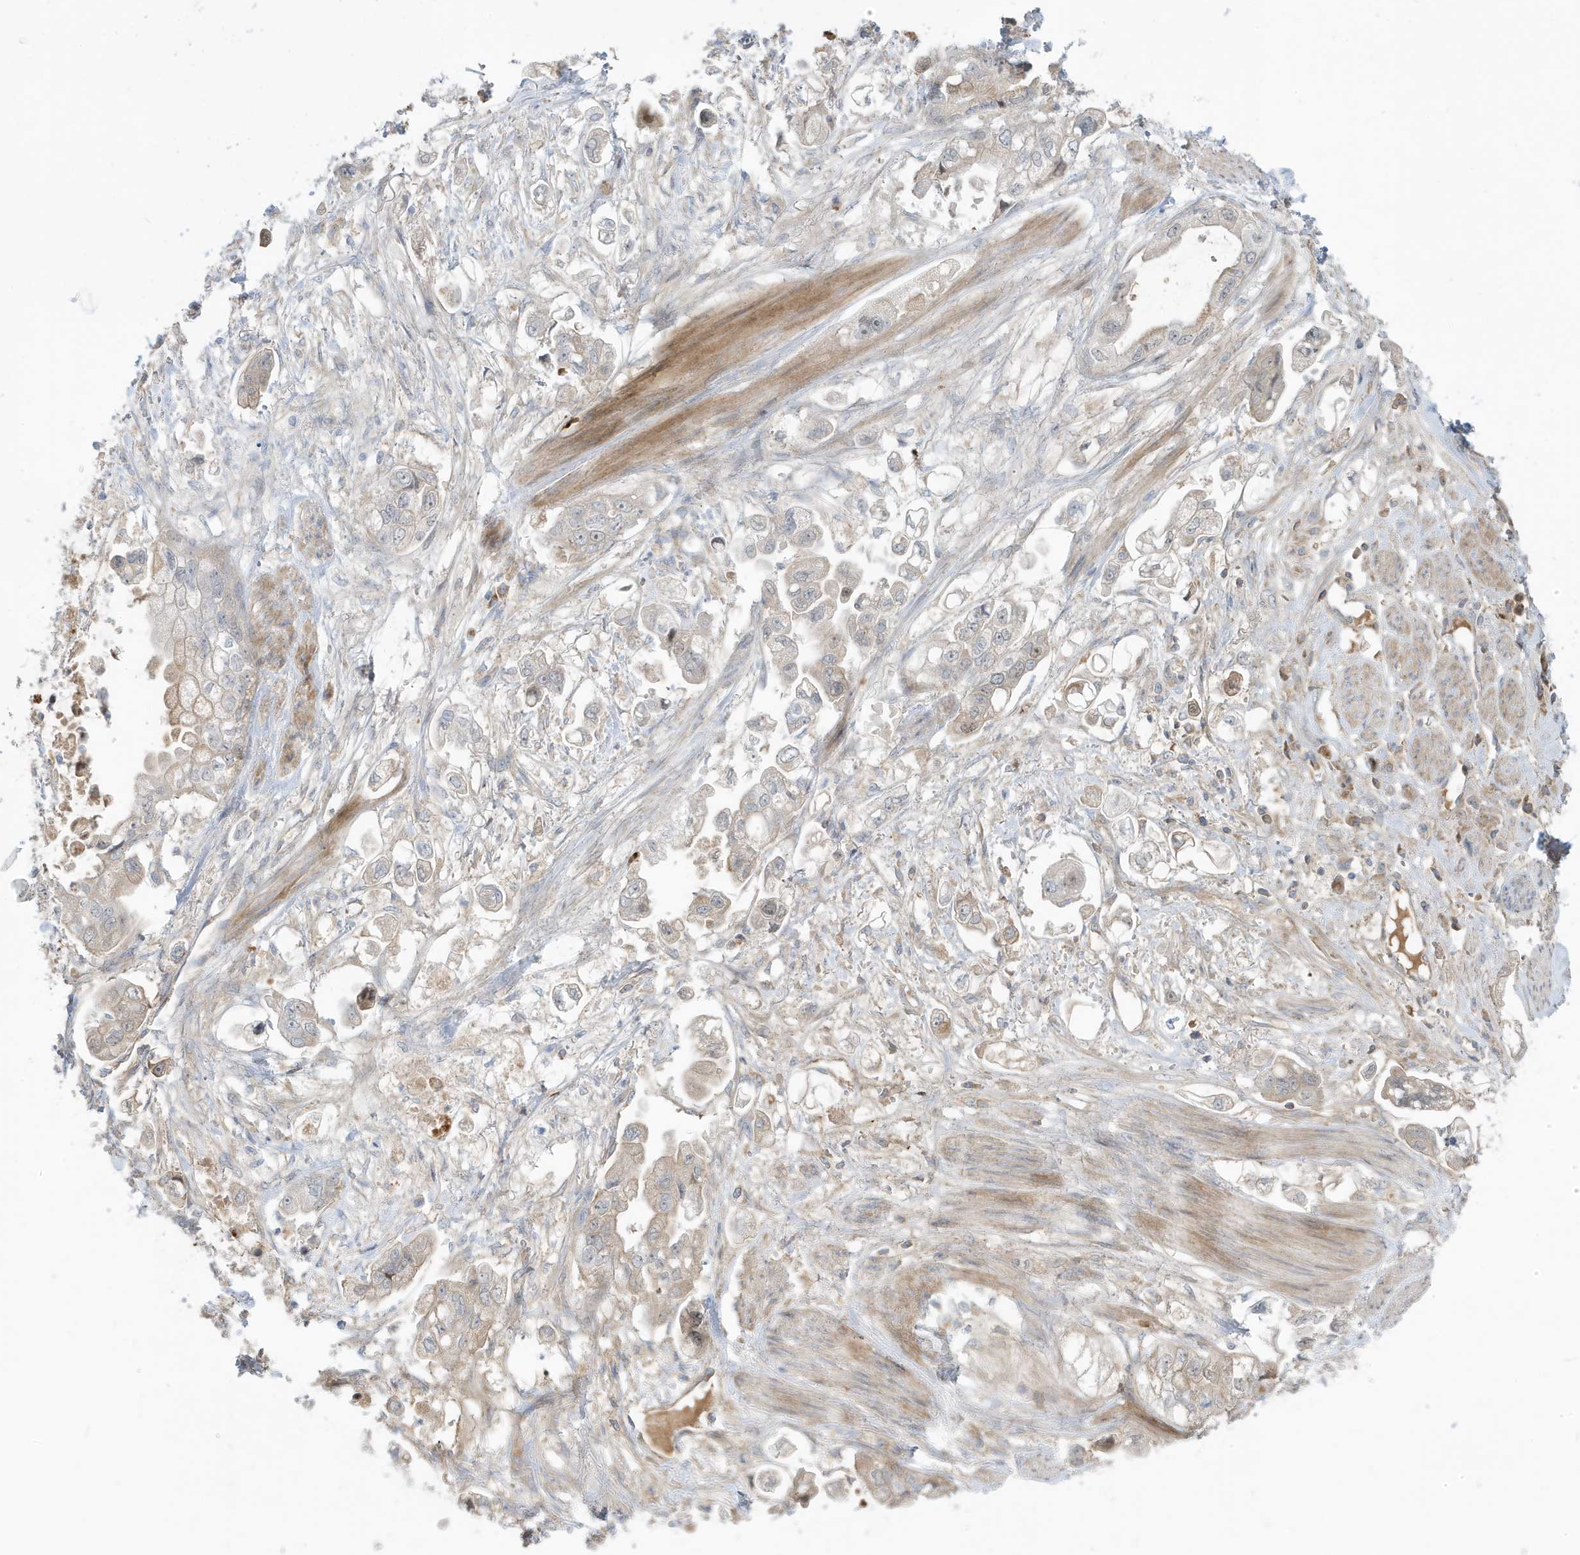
{"staining": {"intensity": "weak", "quantity": "<25%", "location": "cytoplasmic/membranous"}, "tissue": "stomach cancer", "cell_type": "Tumor cells", "image_type": "cancer", "snomed": [{"axis": "morphology", "description": "Adenocarcinoma, NOS"}, {"axis": "topography", "description": "Stomach"}], "caption": "The IHC image has no significant expression in tumor cells of adenocarcinoma (stomach) tissue. (Brightfield microscopy of DAB (3,3'-diaminobenzidine) immunohistochemistry at high magnification).", "gene": "IFT57", "patient": {"sex": "male", "age": 62}}